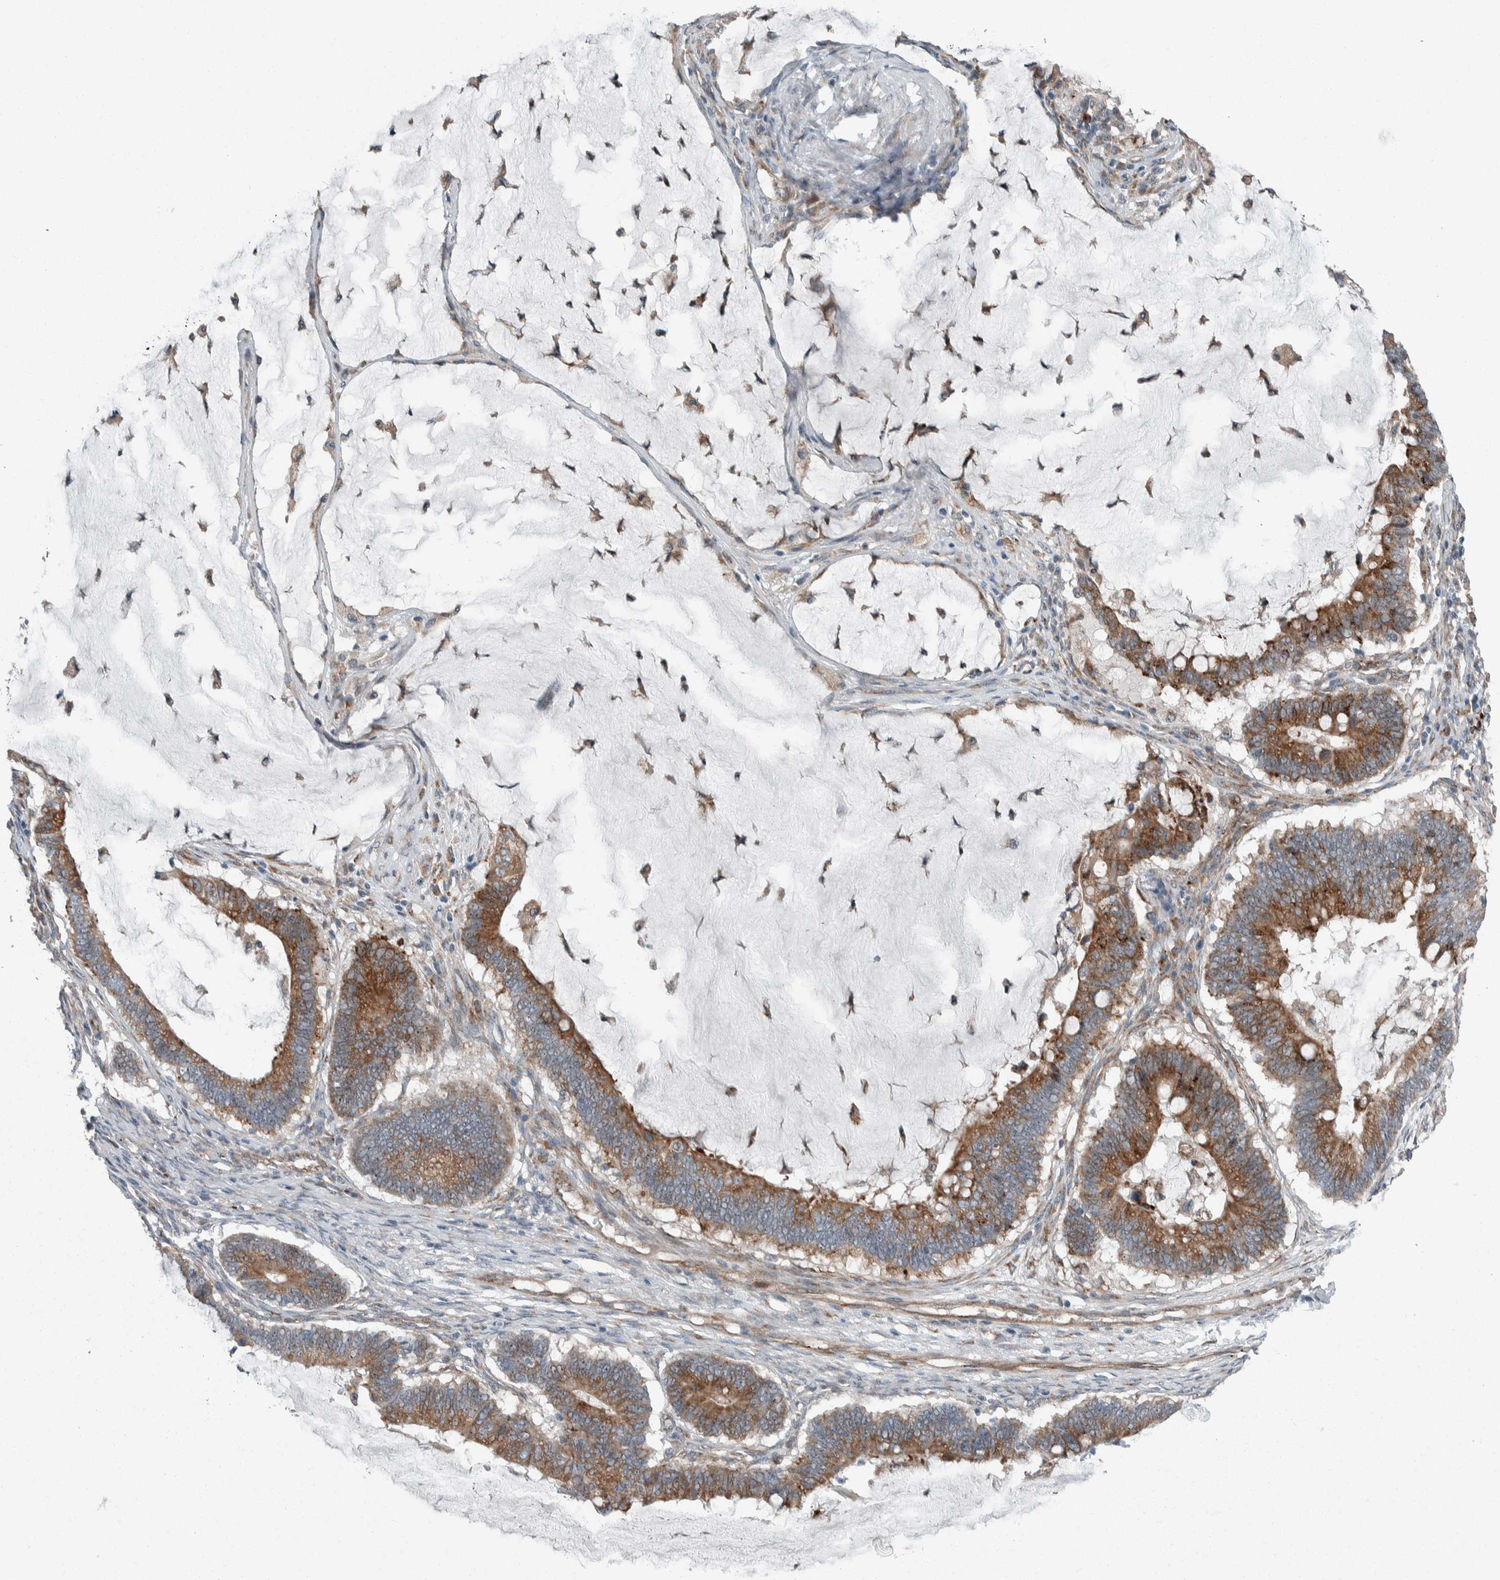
{"staining": {"intensity": "moderate", "quantity": "25%-75%", "location": "cytoplasmic/membranous"}, "tissue": "ovarian cancer", "cell_type": "Tumor cells", "image_type": "cancer", "snomed": [{"axis": "morphology", "description": "Cystadenocarcinoma, mucinous, NOS"}, {"axis": "topography", "description": "Ovary"}], "caption": "A histopathology image of ovarian mucinous cystadenocarcinoma stained for a protein shows moderate cytoplasmic/membranous brown staining in tumor cells.", "gene": "USP25", "patient": {"sex": "female", "age": 61}}